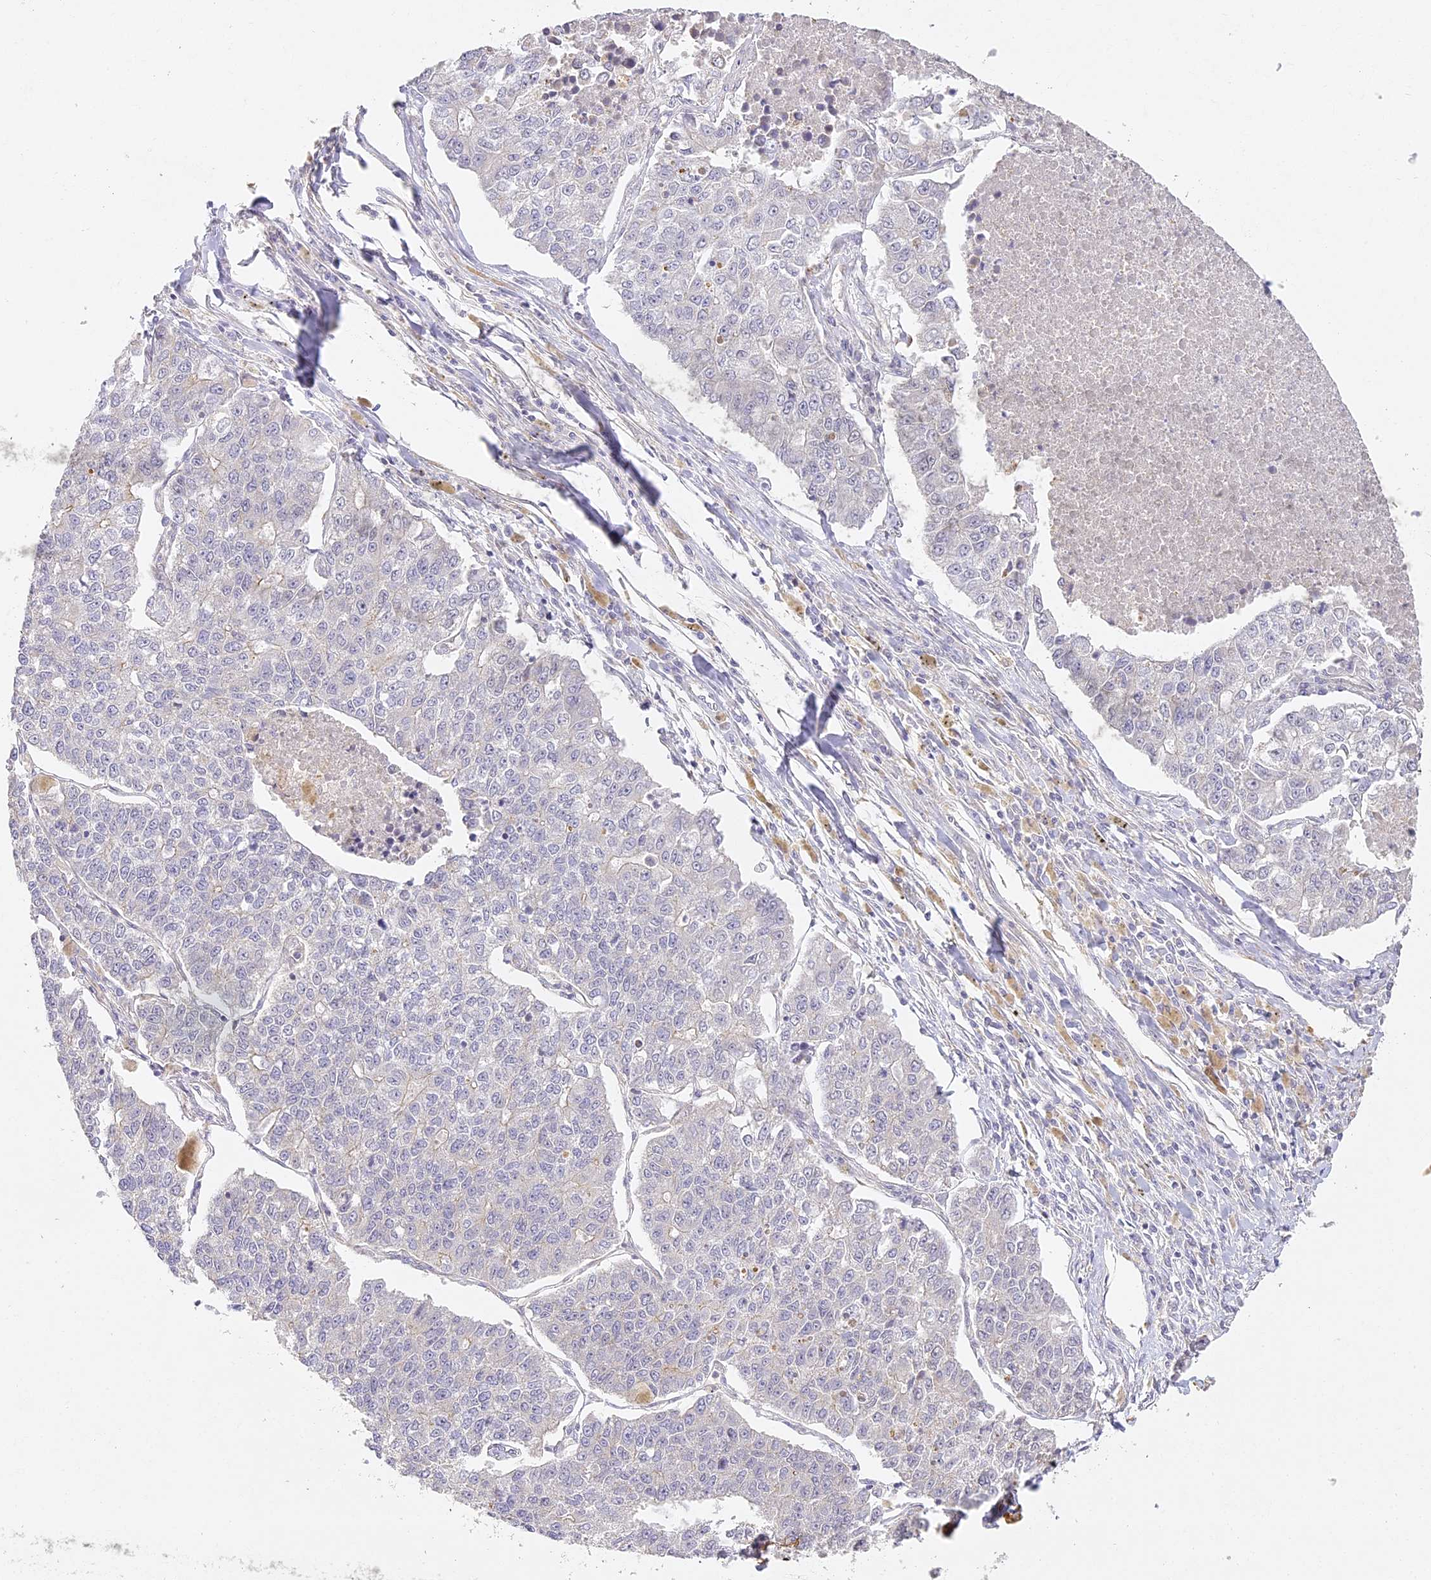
{"staining": {"intensity": "negative", "quantity": "none", "location": "none"}, "tissue": "lung cancer", "cell_type": "Tumor cells", "image_type": "cancer", "snomed": [{"axis": "morphology", "description": "Adenocarcinoma, NOS"}, {"axis": "topography", "description": "Lung"}], "caption": "This is a photomicrograph of immunohistochemistry staining of lung cancer (adenocarcinoma), which shows no positivity in tumor cells.", "gene": "MED28", "patient": {"sex": "male", "age": 49}}